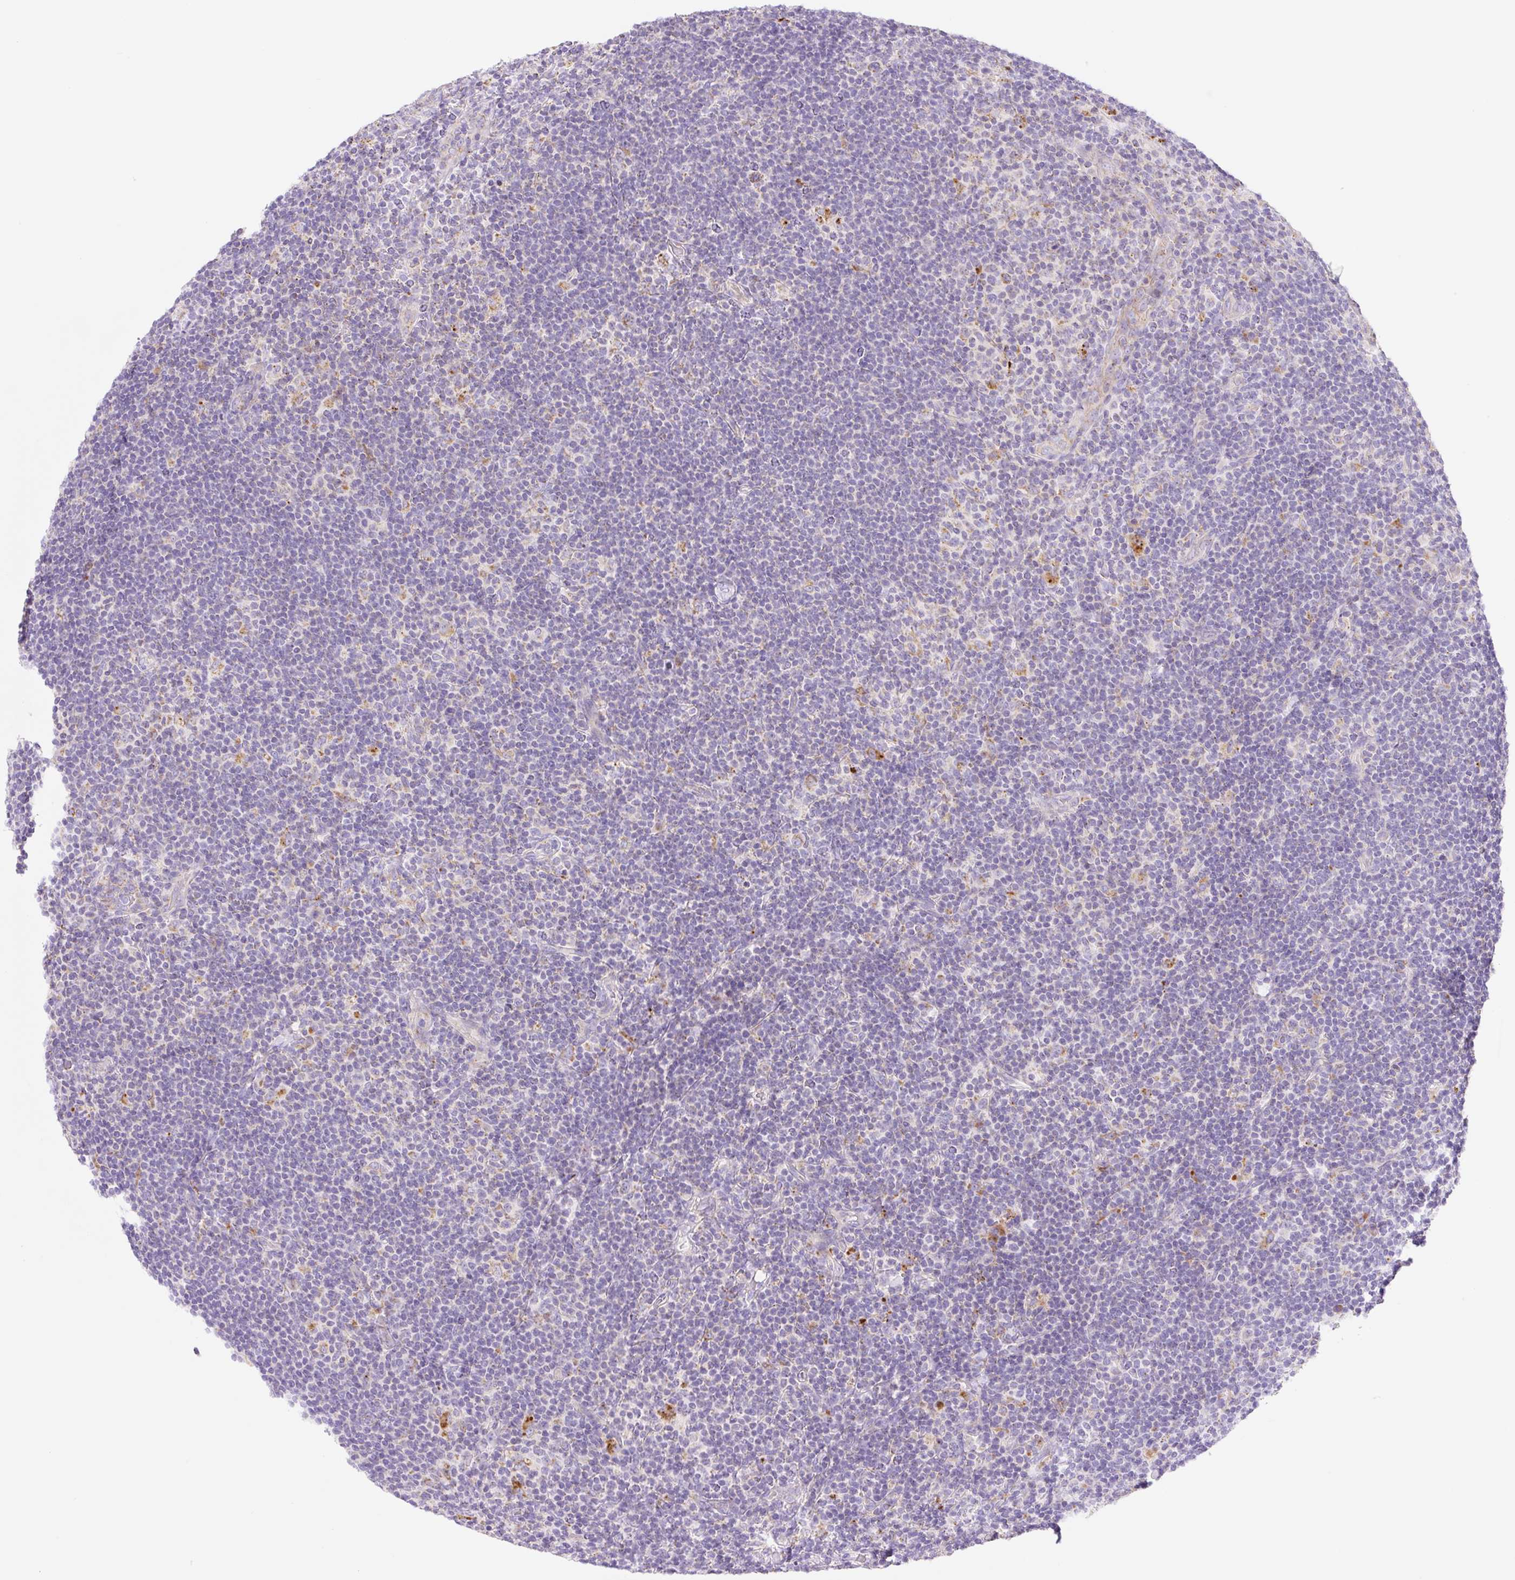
{"staining": {"intensity": "negative", "quantity": "none", "location": "none"}, "tissue": "lymphoma", "cell_type": "Tumor cells", "image_type": "cancer", "snomed": [{"axis": "morphology", "description": "Hodgkin's disease, NOS"}, {"axis": "topography", "description": "Lymph node"}], "caption": "Immunohistochemistry photomicrograph of human Hodgkin's disease stained for a protein (brown), which exhibits no staining in tumor cells.", "gene": "CLEC3A", "patient": {"sex": "female", "age": 57}}